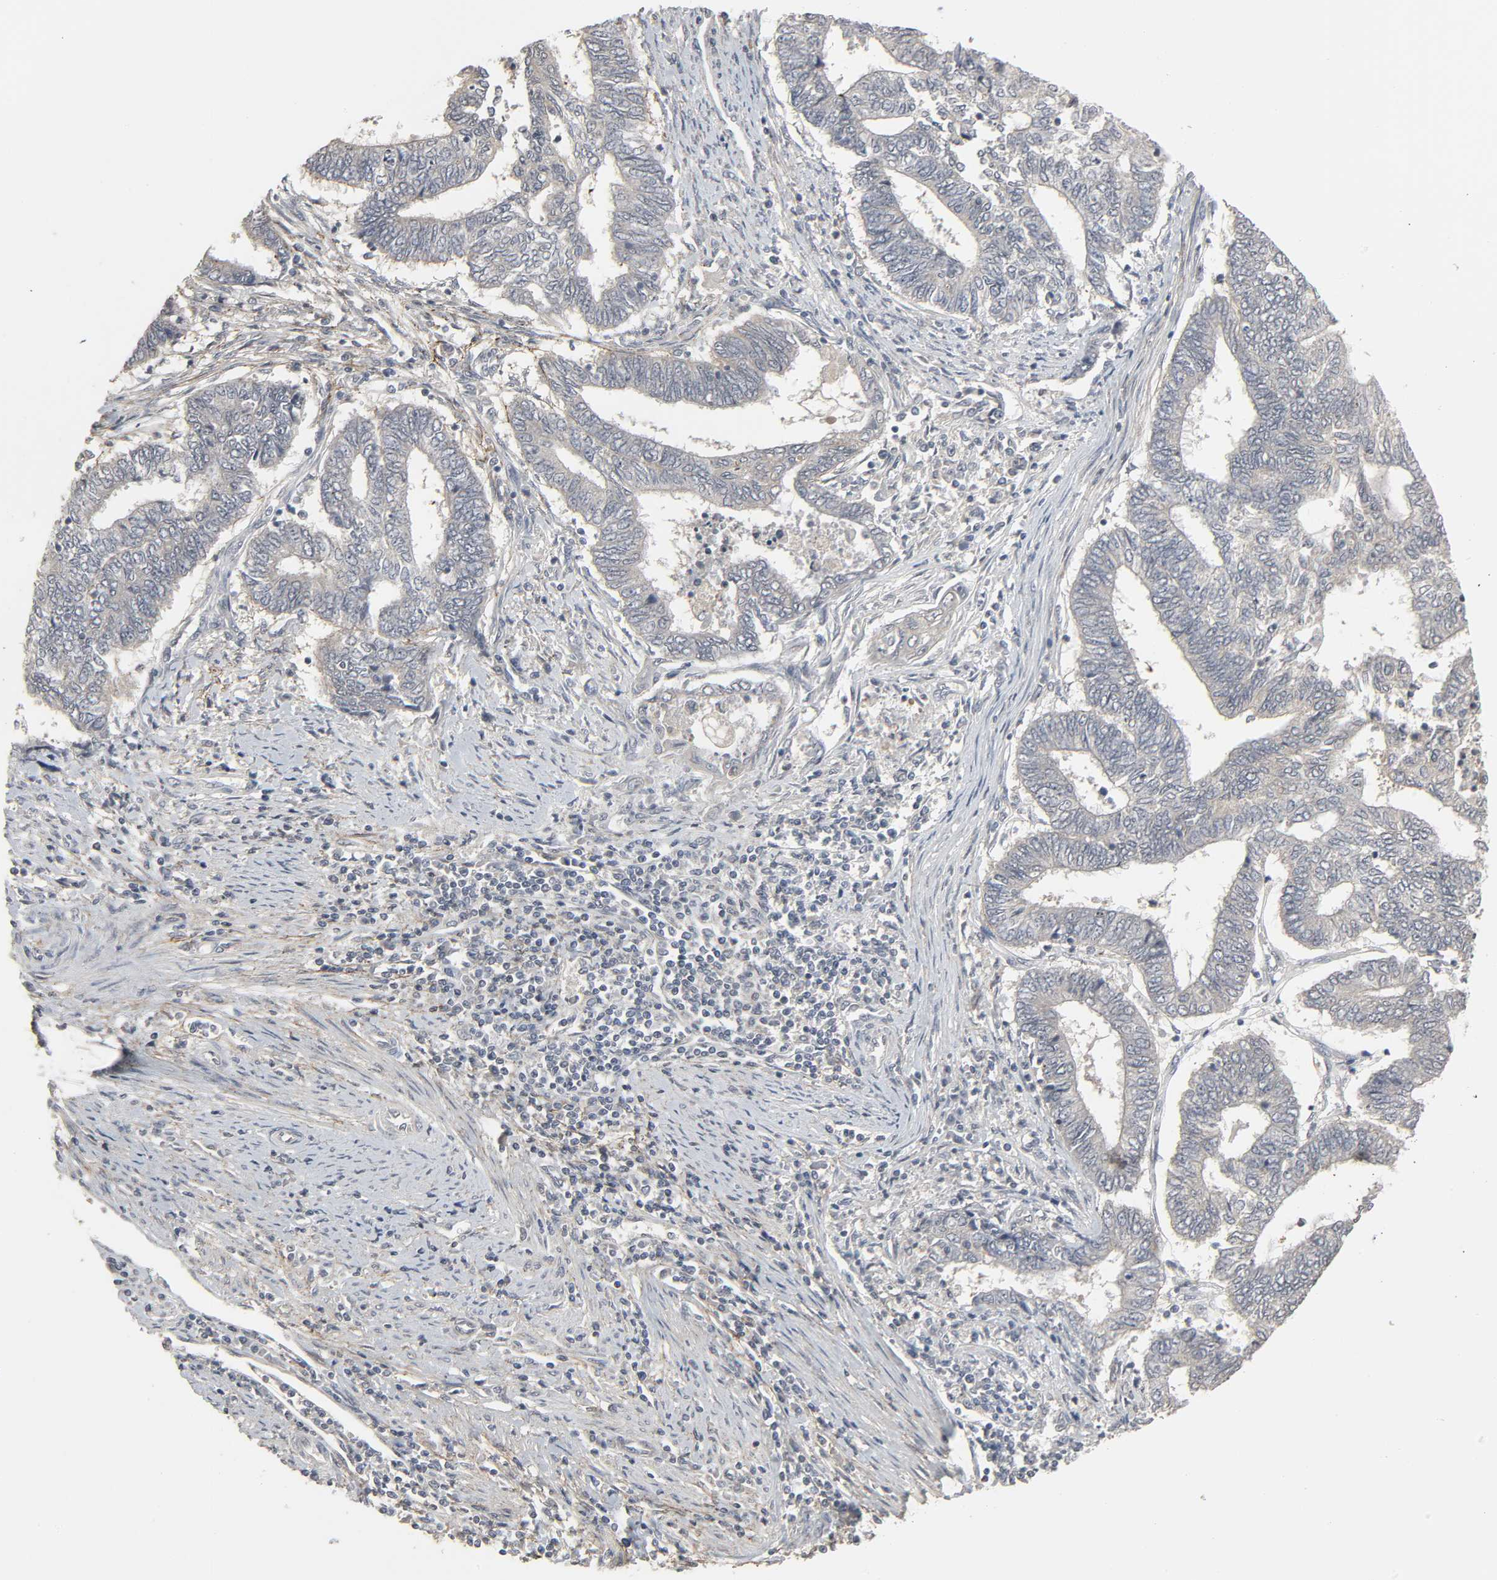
{"staining": {"intensity": "negative", "quantity": "none", "location": "none"}, "tissue": "endometrial cancer", "cell_type": "Tumor cells", "image_type": "cancer", "snomed": [{"axis": "morphology", "description": "Adenocarcinoma, NOS"}, {"axis": "topography", "description": "Uterus"}, {"axis": "topography", "description": "Endometrium"}], "caption": "Endometrial cancer stained for a protein using IHC demonstrates no staining tumor cells.", "gene": "ZNF222", "patient": {"sex": "female", "age": 70}}